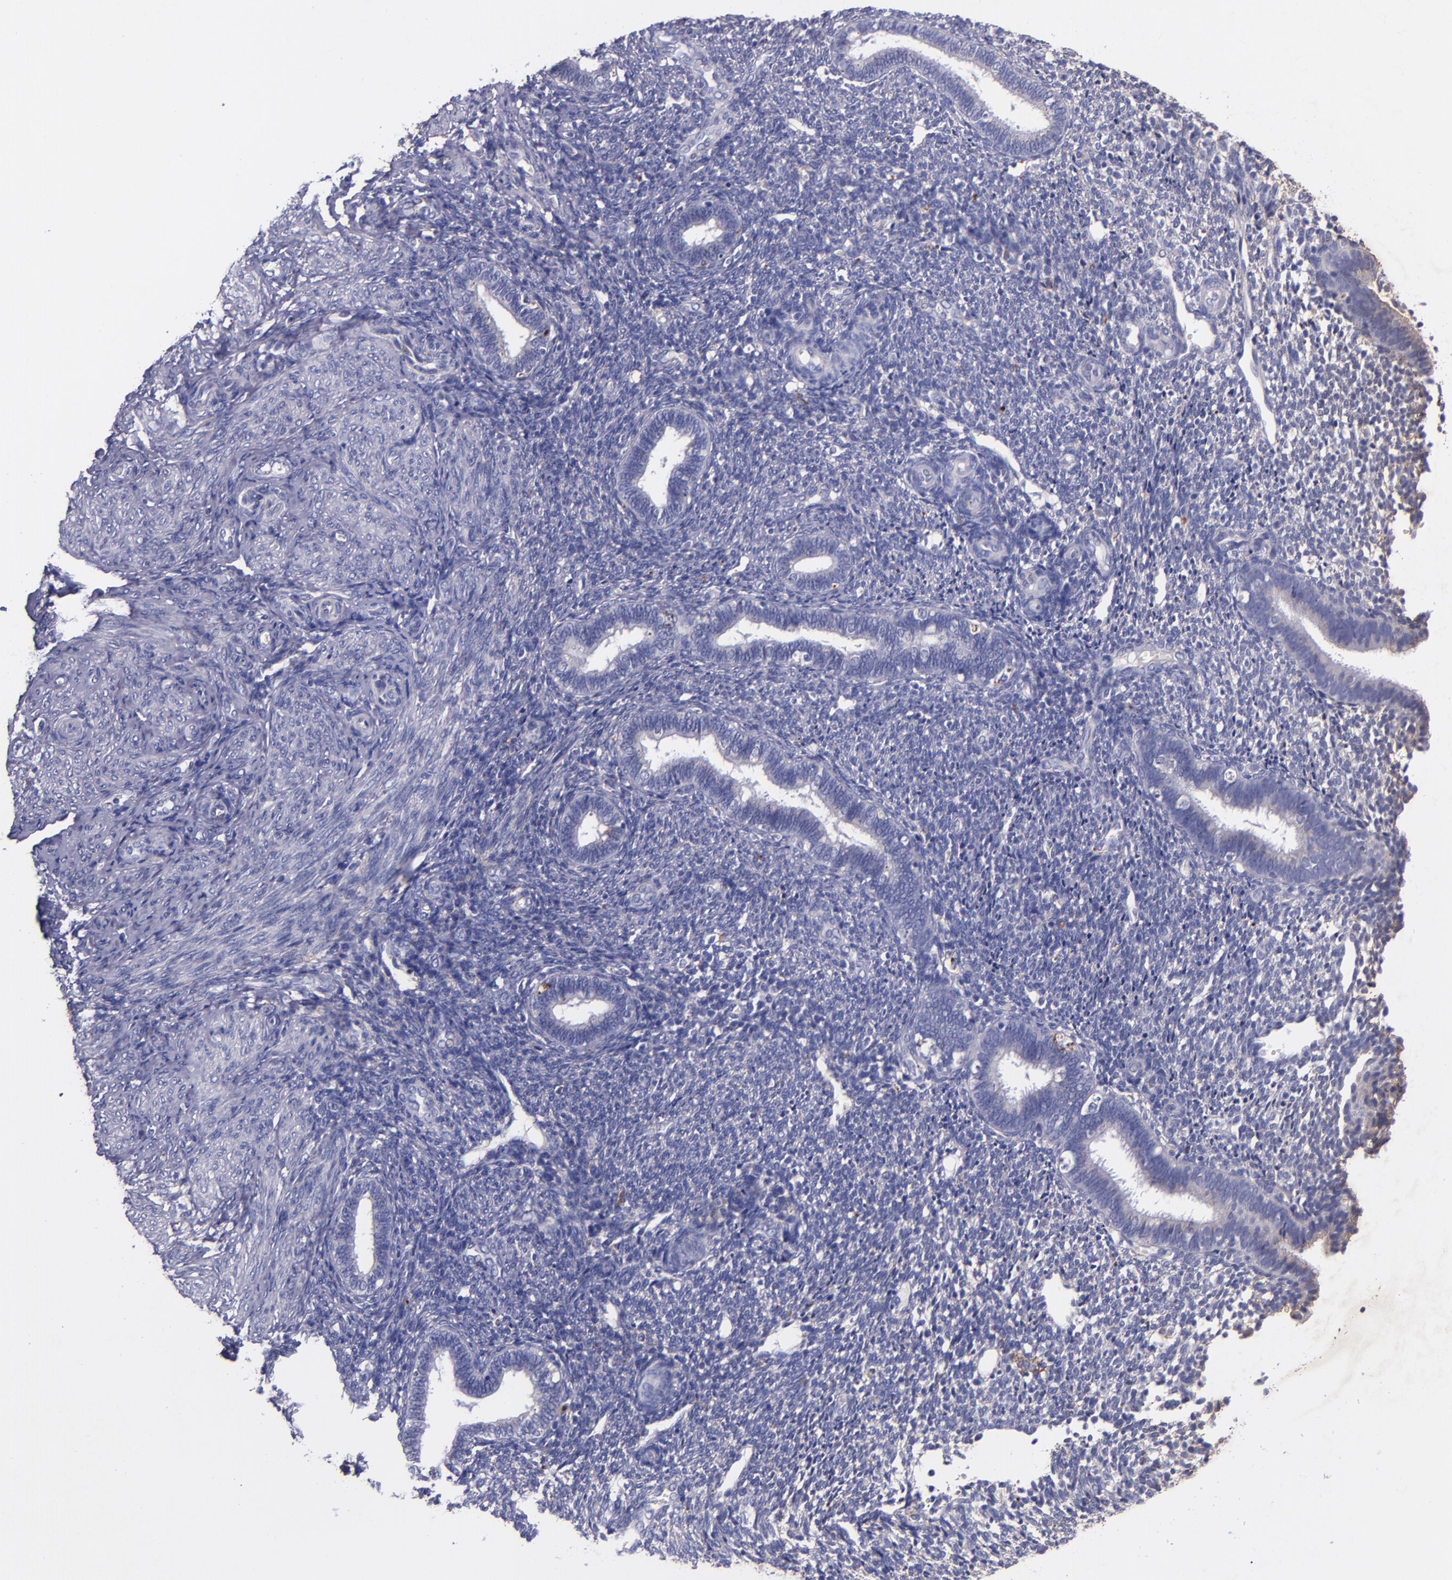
{"staining": {"intensity": "negative", "quantity": "none", "location": "none"}, "tissue": "endometrium", "cell_type": "Cells in endometrial stroma", "image_type": "normal", "snomed": [{"axis": "morphology", "description": "Normal tissue, NOS"}, {"axis": "topography", "description": "Endometrium"}], "caption": "Protein analysis of normal endometrium shows no significant staining in cells in endometrial stroma. (DAB (3,3'-diaminobenzidine) immunohistochemistry with hematoxylin counter stain).", "gene": "IVL", "patient": {"sex": "female", "age": 27}}